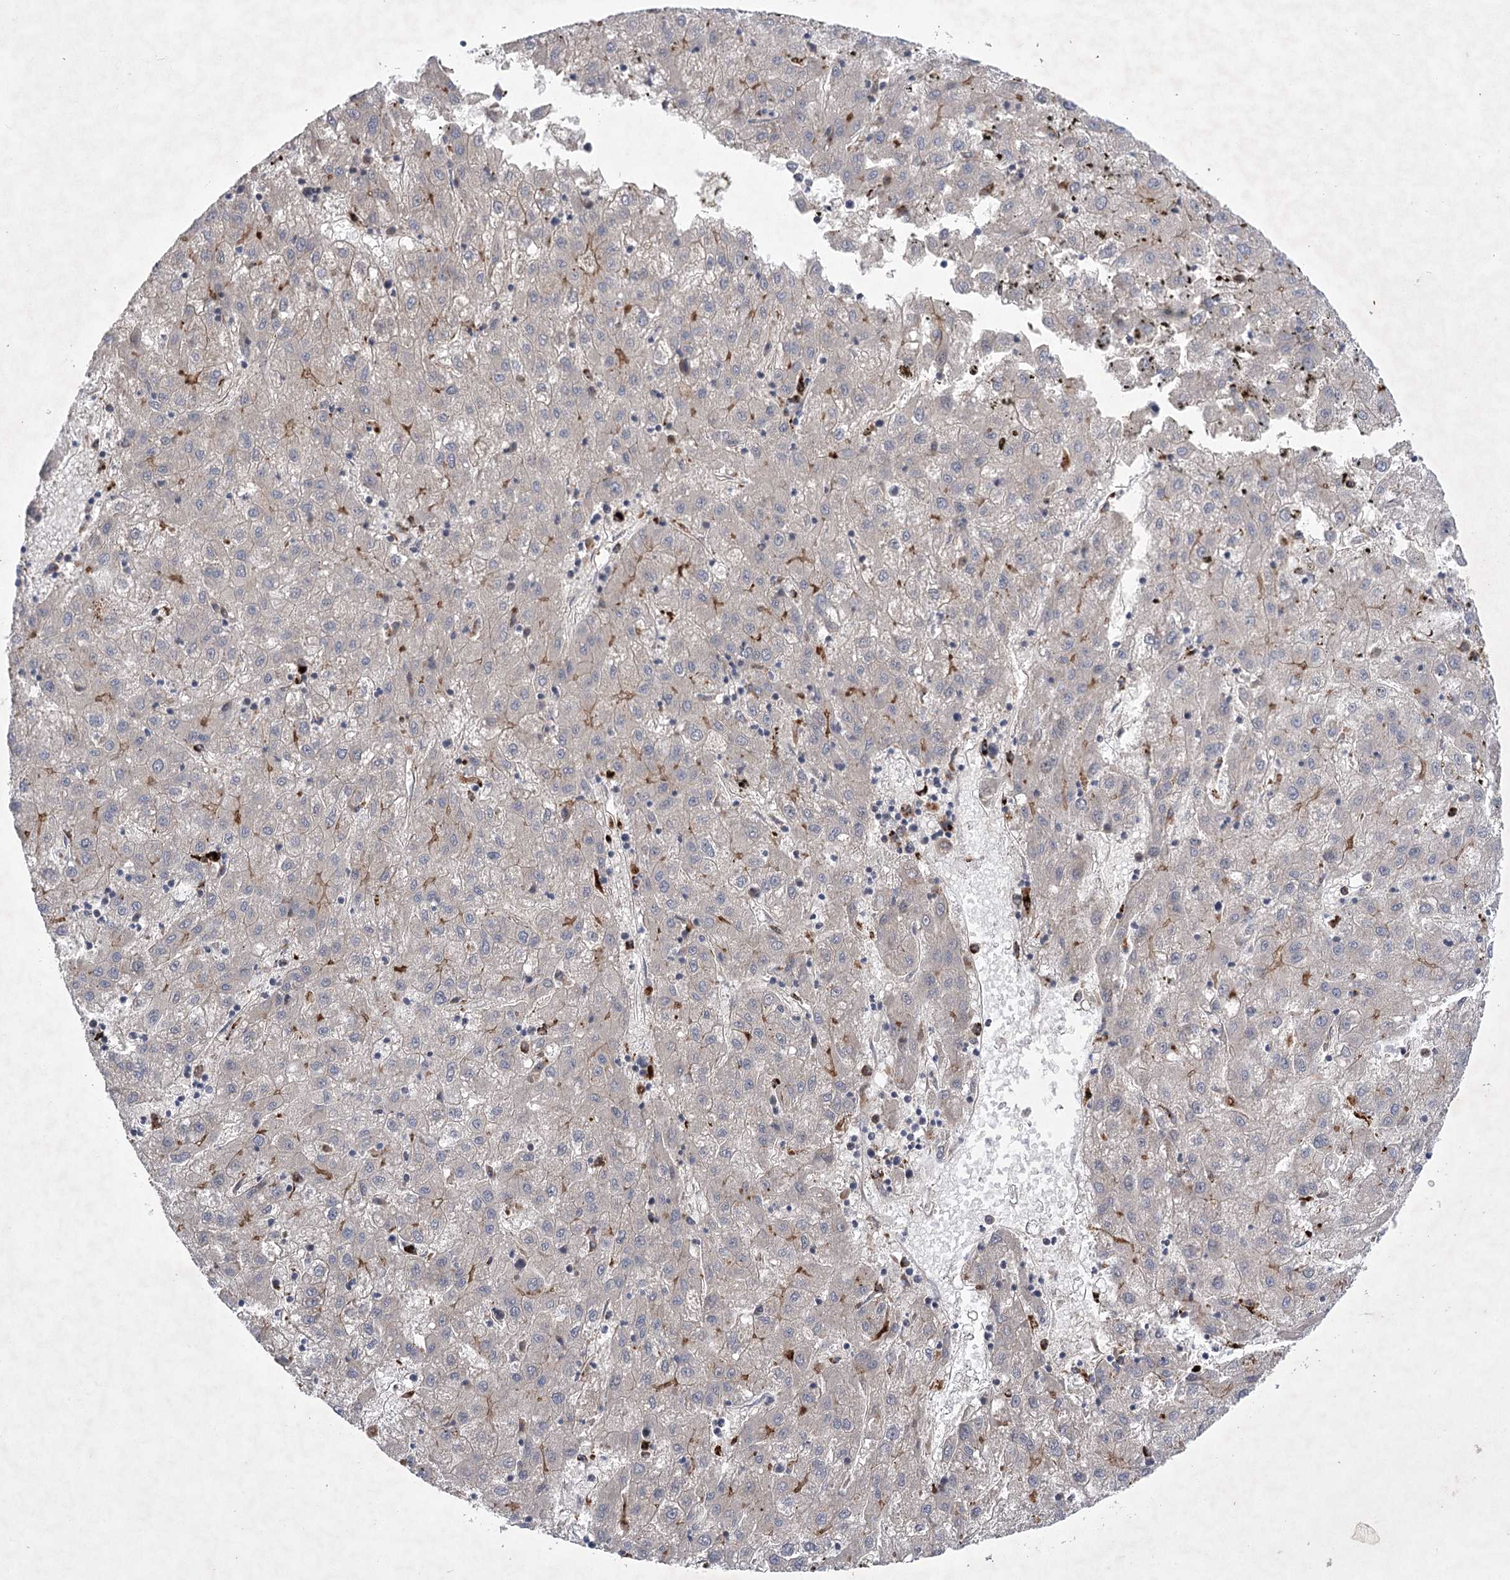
{"staining": {"intensity": "weak", "quantity": "25%-75%", "location": "cytoplasmic/membranous"}, "tissue": "liver cancer", "cell_type": "Tumor cells", "image_type": "cancer", "snomed": [{"axis": "morphology", "description": "Carcinoma, Hepatocellular, NOS"}, {"axis": "topography", "description": "Liver"}], "caption": "The image reveals a brown stain indicating the presence of a protein in the cytoplasmic/membranous of tumor cells in liver hepatocellular carcinoma.", "gene": "METTL24", "patient": {"sex": "male", "age": 72}}